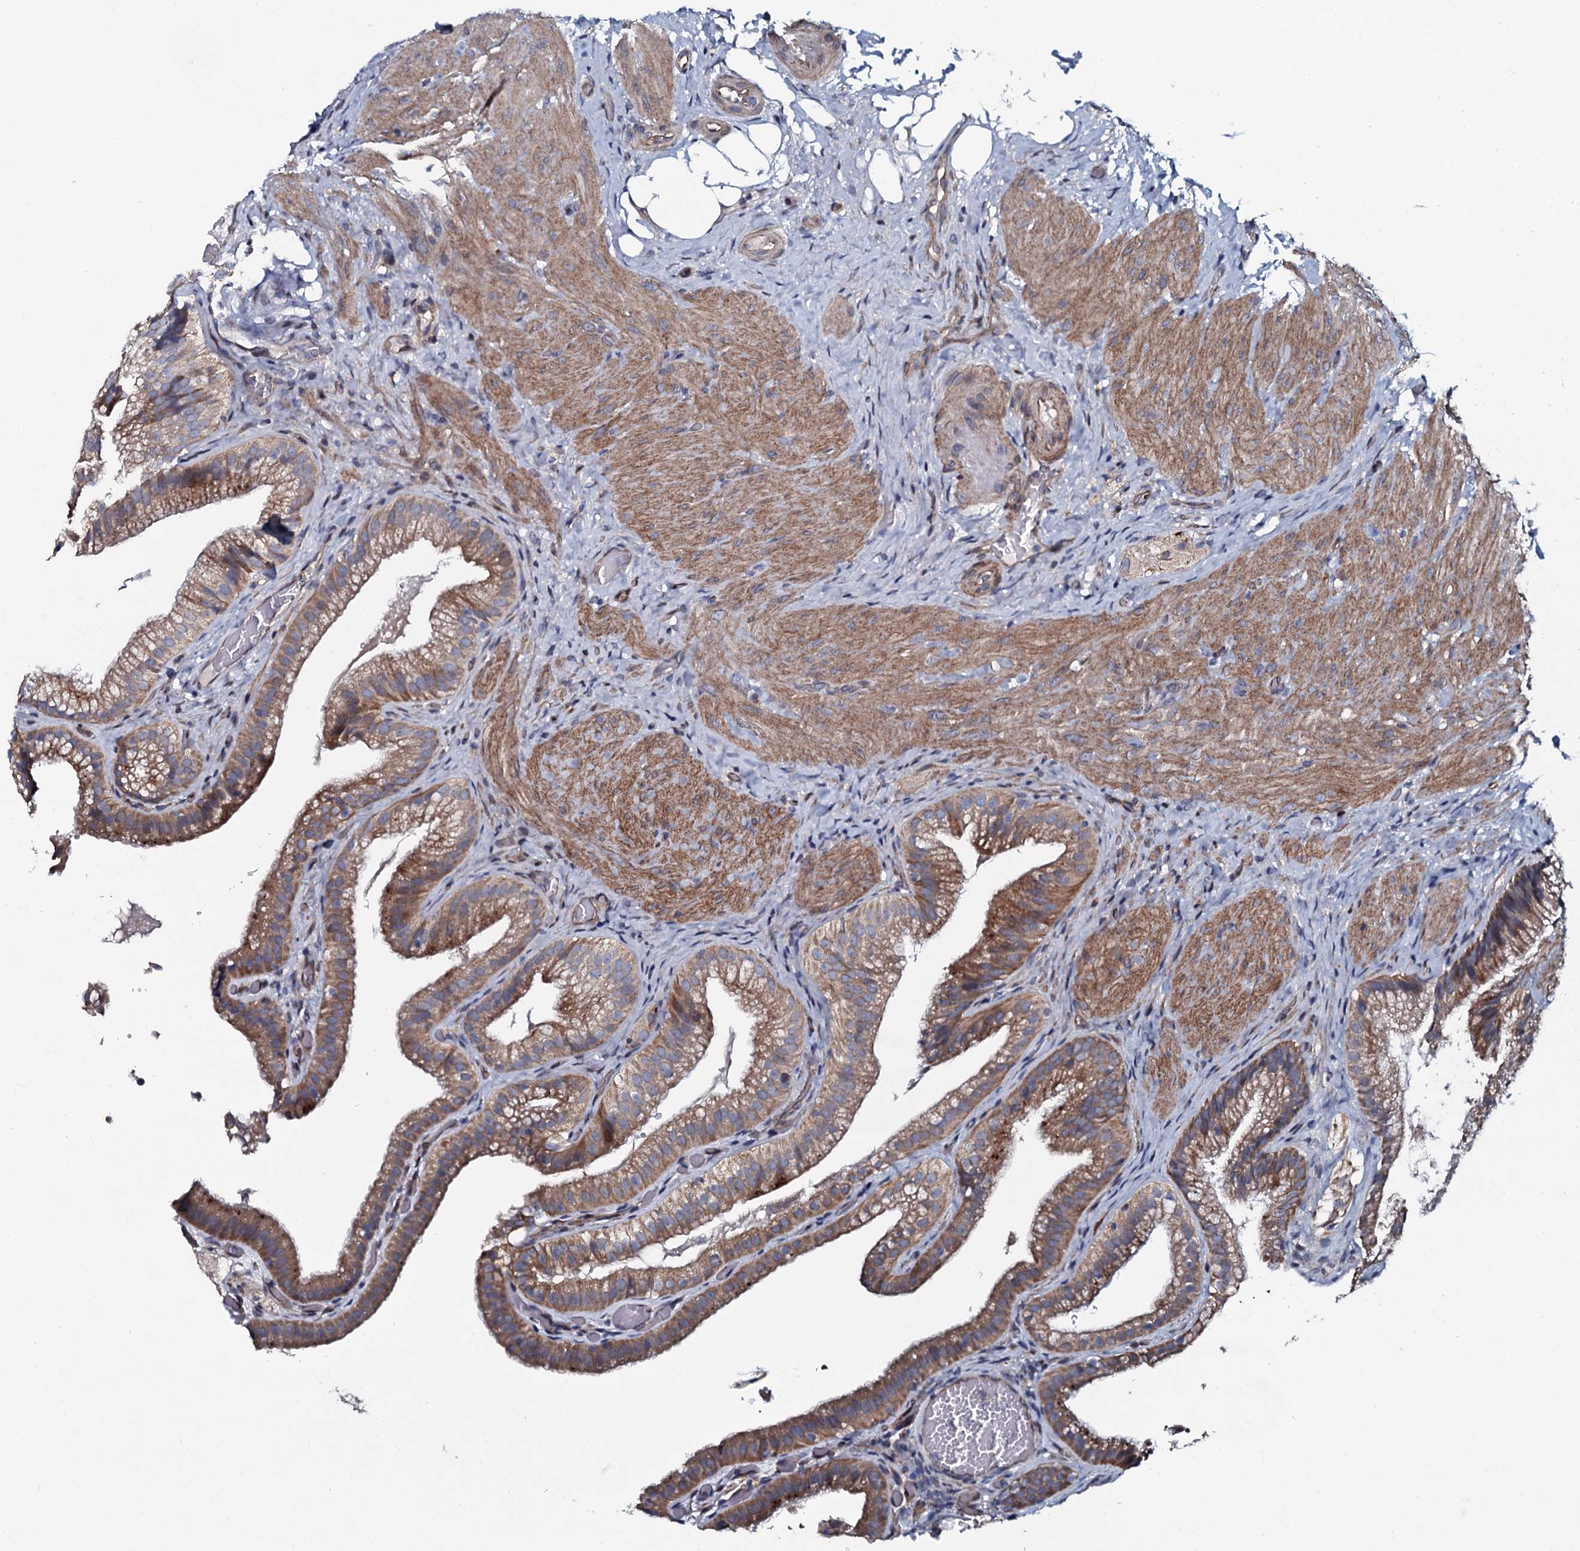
{"staining": {"intensity": "strong", "quantity": ">75%", "location": "cytoplasmic/membranous"}, "tissue": "gallbladder", "cell_type": "Glandular cells", "image_type": "normal", "snomed": [{"axis": "morphology", "description": "Normal tissue, NOS"}, {"axis": "morphology", "description": "Inflammation, NOS"}, {"axis": "topography", "description": "Gallbladder"}], "caption": "A brown stain labels strong cytoplasmic/membranous expression of a protein in glandular cells of unremarkable human gallbladder. (IHC, brightfield microscopy, high magnification).", "gene": "KCTD4", "patient": {"sex": "male", "age": 51}}